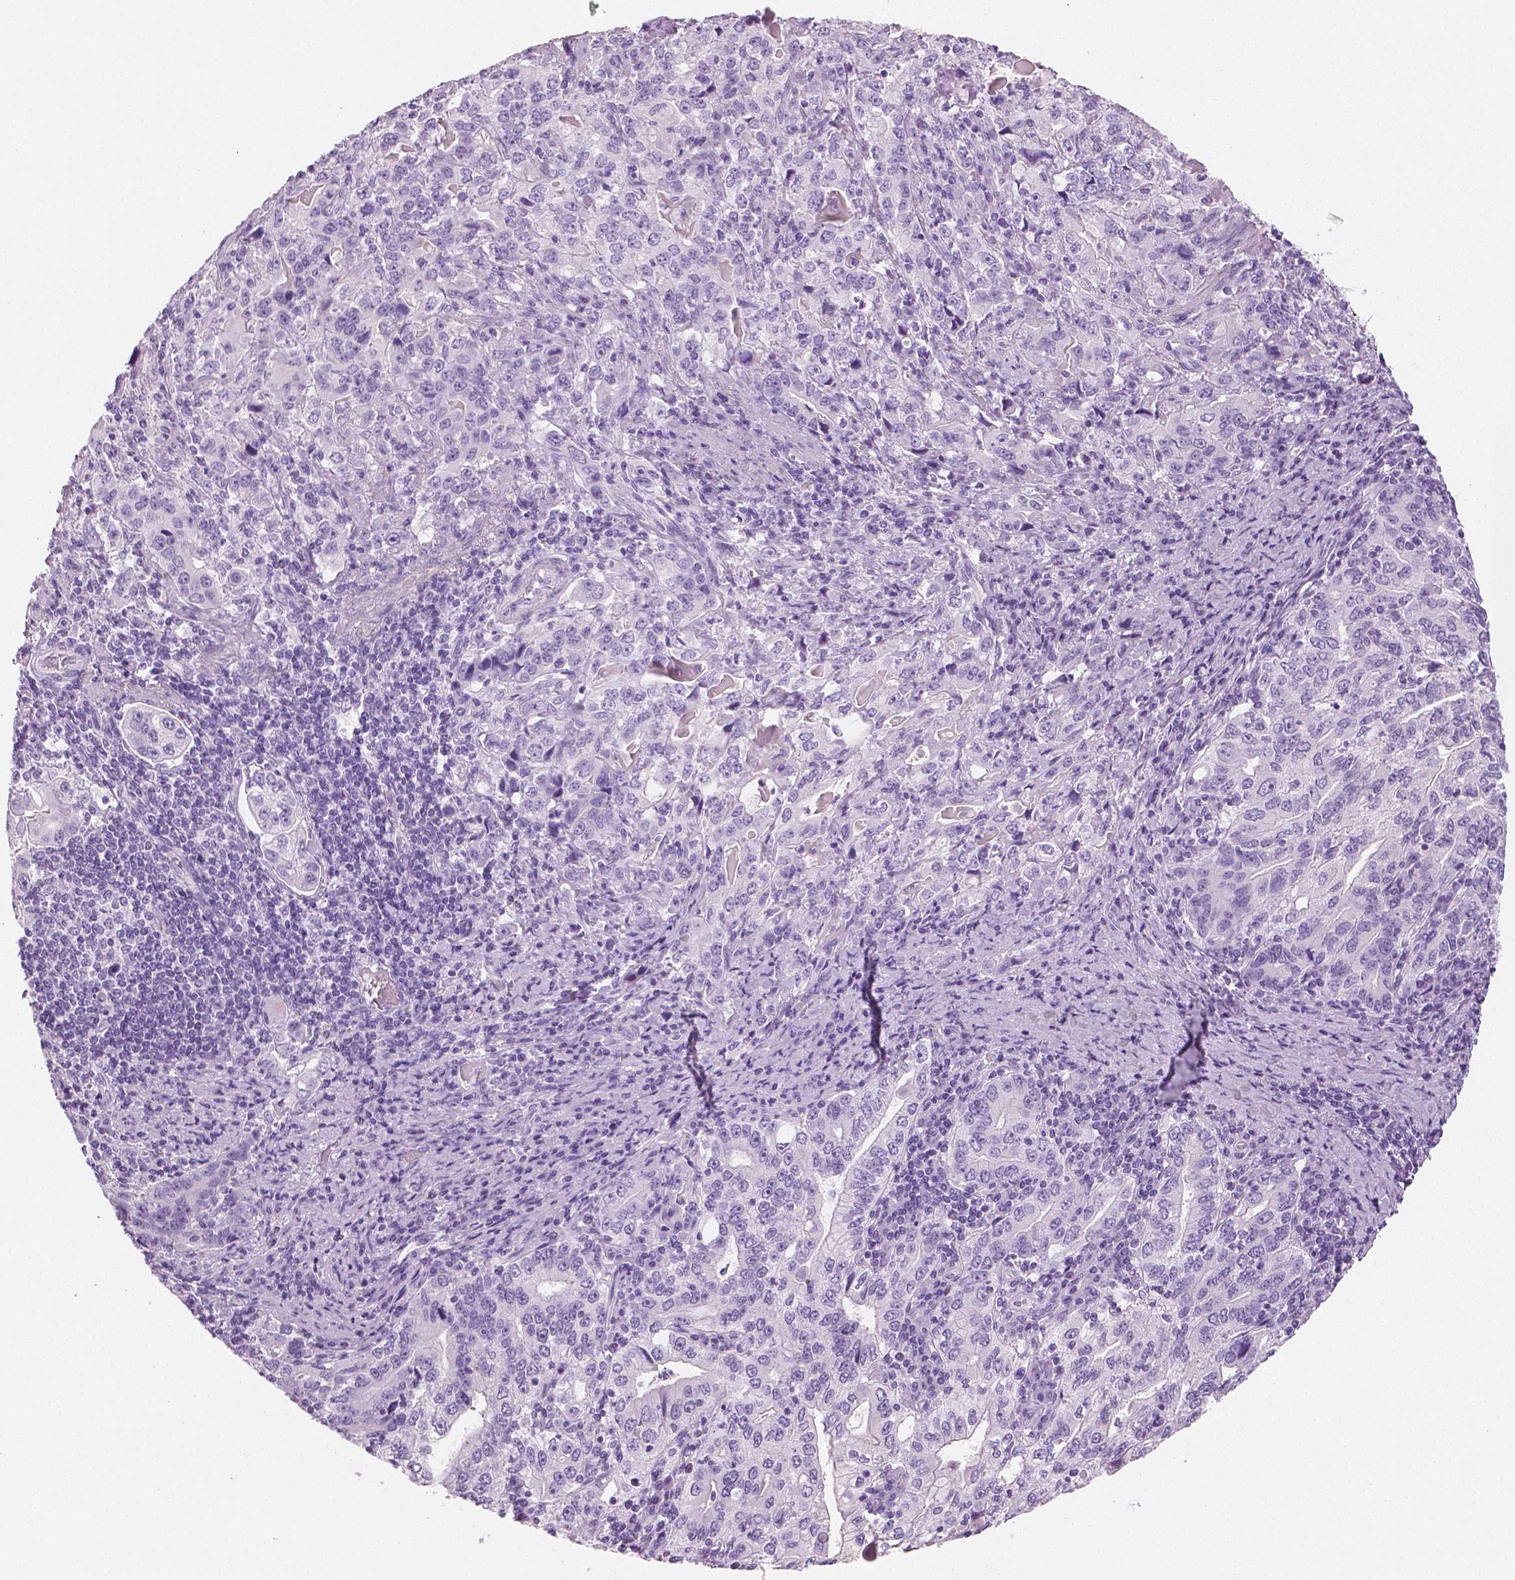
{"staining": {"intensity": "negative", "quantity": "none", "location": "none"}, "tissue": "stomach cancer", "cell_type": "Tumor cells", "image_type": "cancer", "snomed": [{"axis": "morphology", "description": "Adenocarcinoma, NOS"}, {"axis": "topography", "description": "Stomach, lower"}], "caption": "Immunohistochemistry (IHC) histopathology image of human stomach cancer stained for a protein (brown), which exhibits no staining in tumor cells. (DAB (3,3'-diaminobenzidine) IHC, high magnification).", "gene": "PLIN4", "patient": {"sex": "female", "age": 72}}